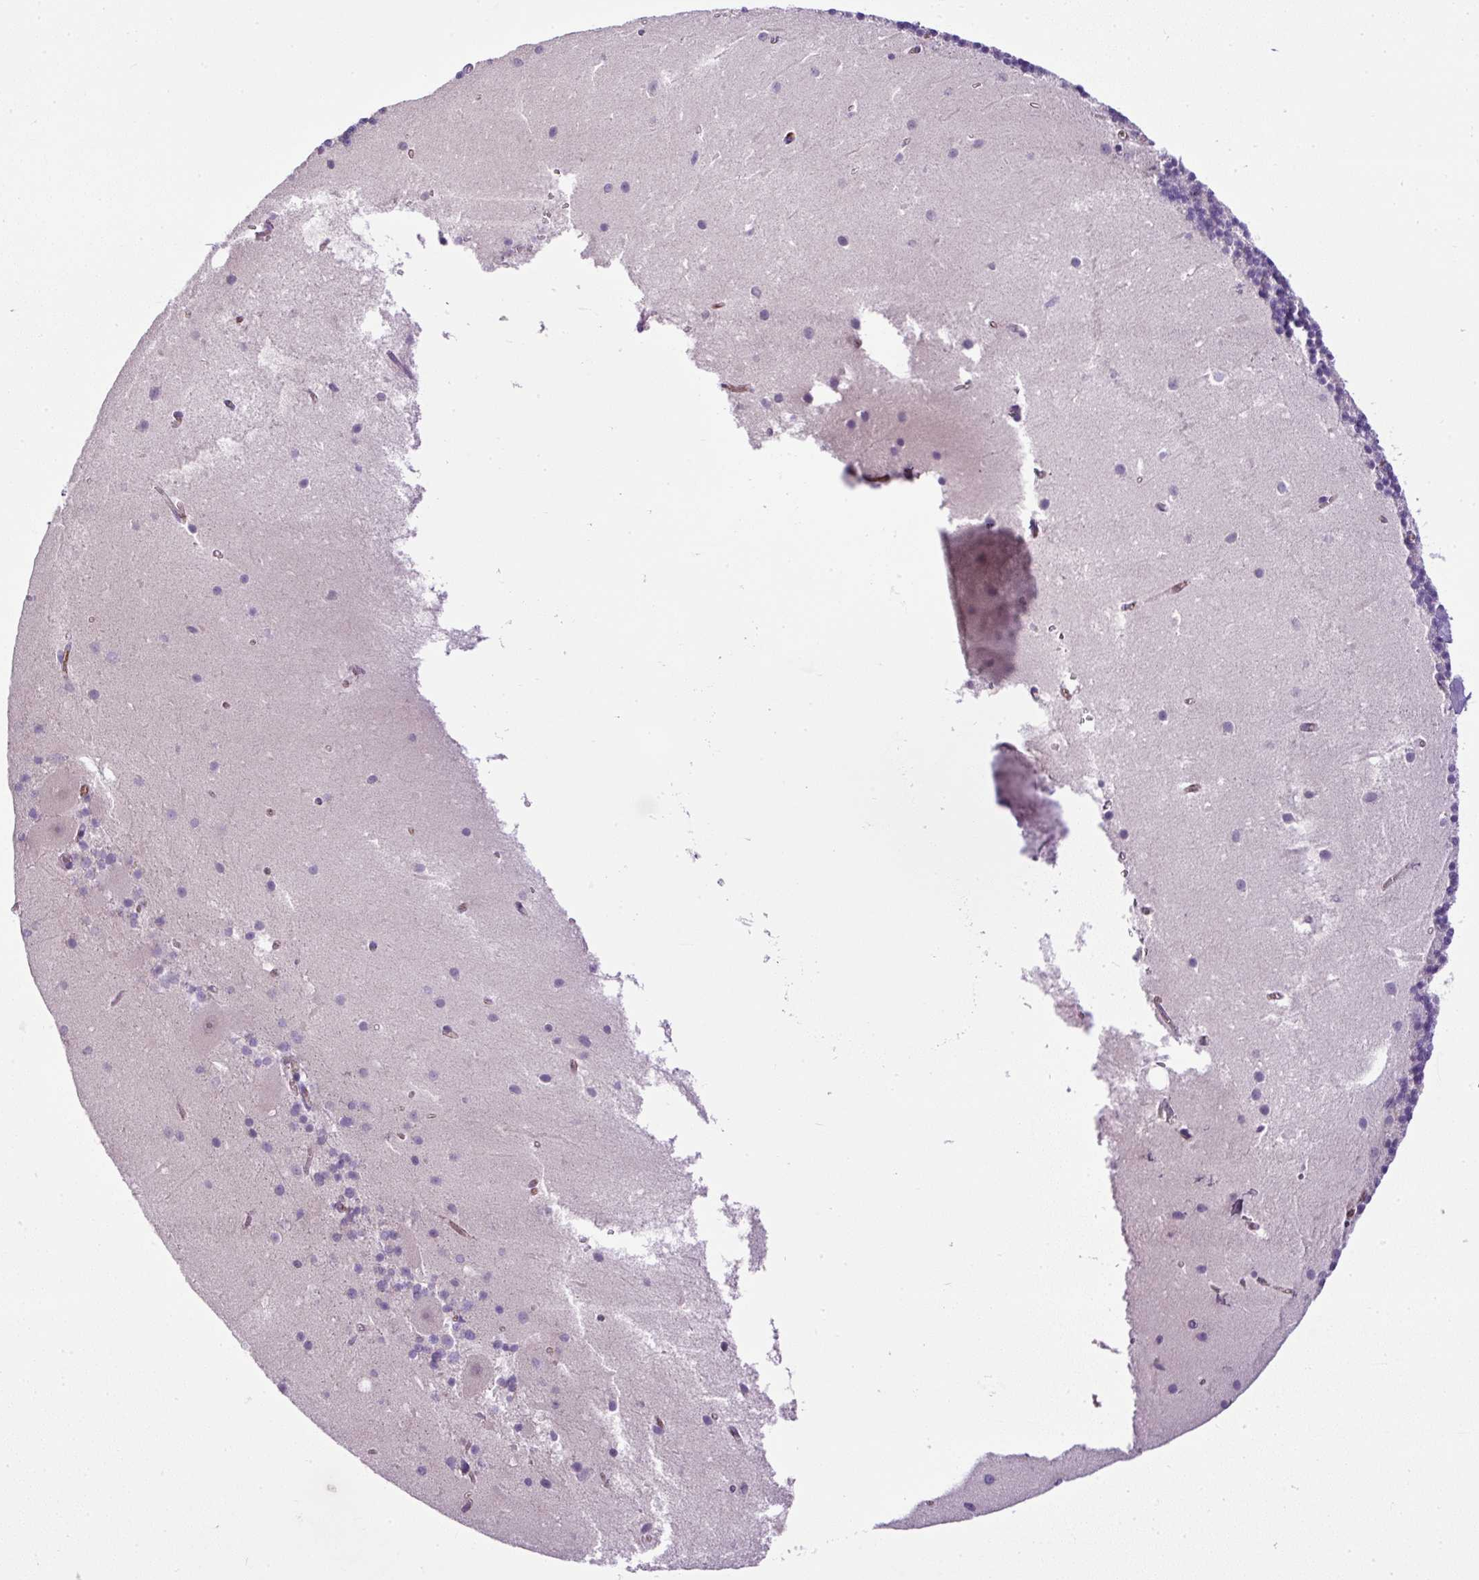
{"staining": {"intensity": "negative", "quantity": "none", "location": "none"}, "tissue": "cerebellum", "cell_type": "Cells in granular layer", "image_type": "normal", "snomed": [{"axis": "morphology", "description": "Normal tissue, NOS"}, {"axis": "topography", "description": "Cerebellum"}], "caption": "IHC histopathology image of benign cerebellum stained for a protein (brown), which demonstrates no positivity in cells in granular layer. Nuclei are stained in blue.", "gene": "LEFTY1", "patient": {"sex": "male", "age": 54}}